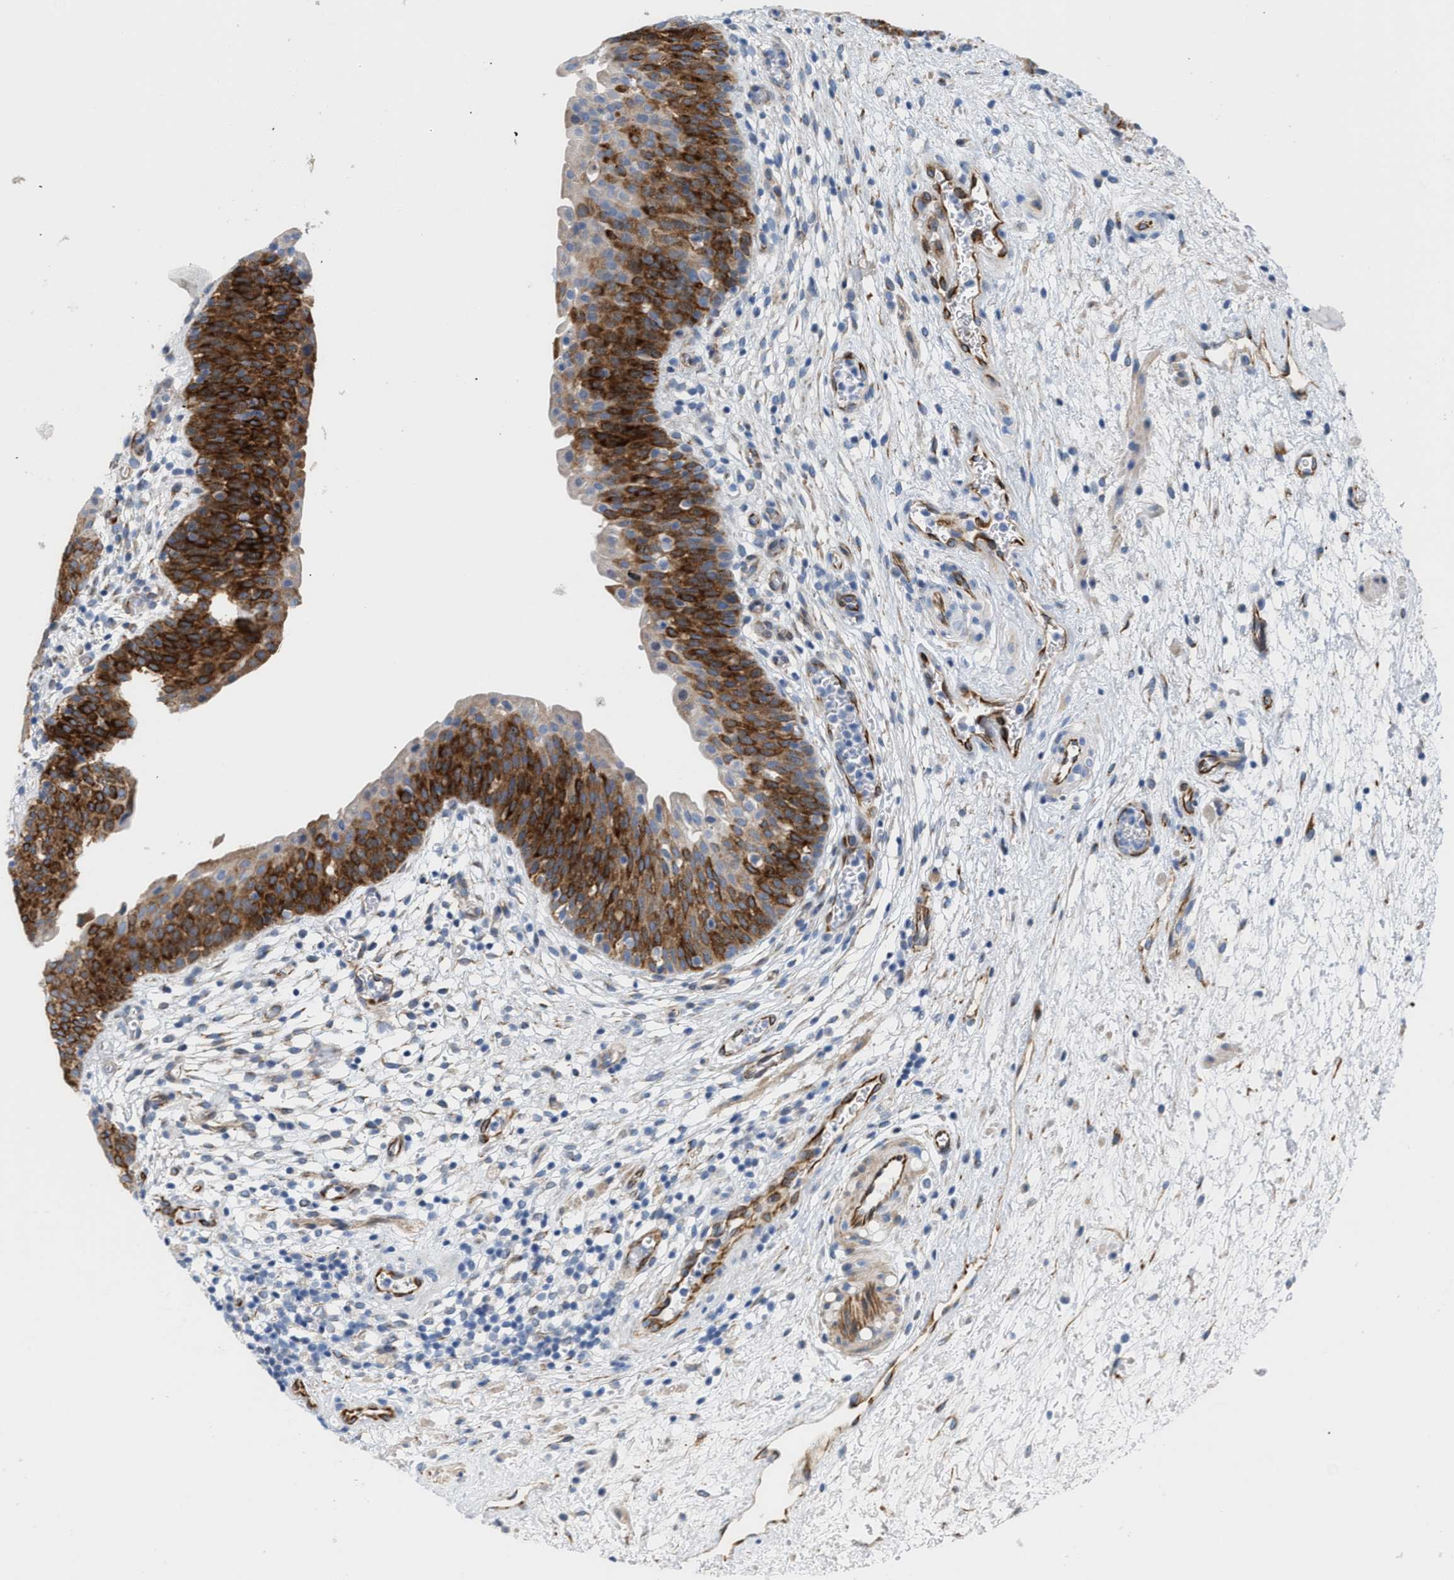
{"staining": {"intensity": "strong", "quantity": "25%-75%", "location": "cytoplasmic/membranous"}, "tissue": "urinary bladder", "cell_type": "Urothelial cells", "image_type": "normal", "snomed": [{"axis": "morphology", "description": "Normal tissue, NOS"}, {"axis": "topography", "description": "Urinary bladder"}], "caption": "Protein staining displays strong cytoplasmic/membranous positivity in approximately 25%-75% of urothelial cells in unremarkable urinary bladder.", "gene": "TFPI", "patient": {"sex": "male", "age": 37}}